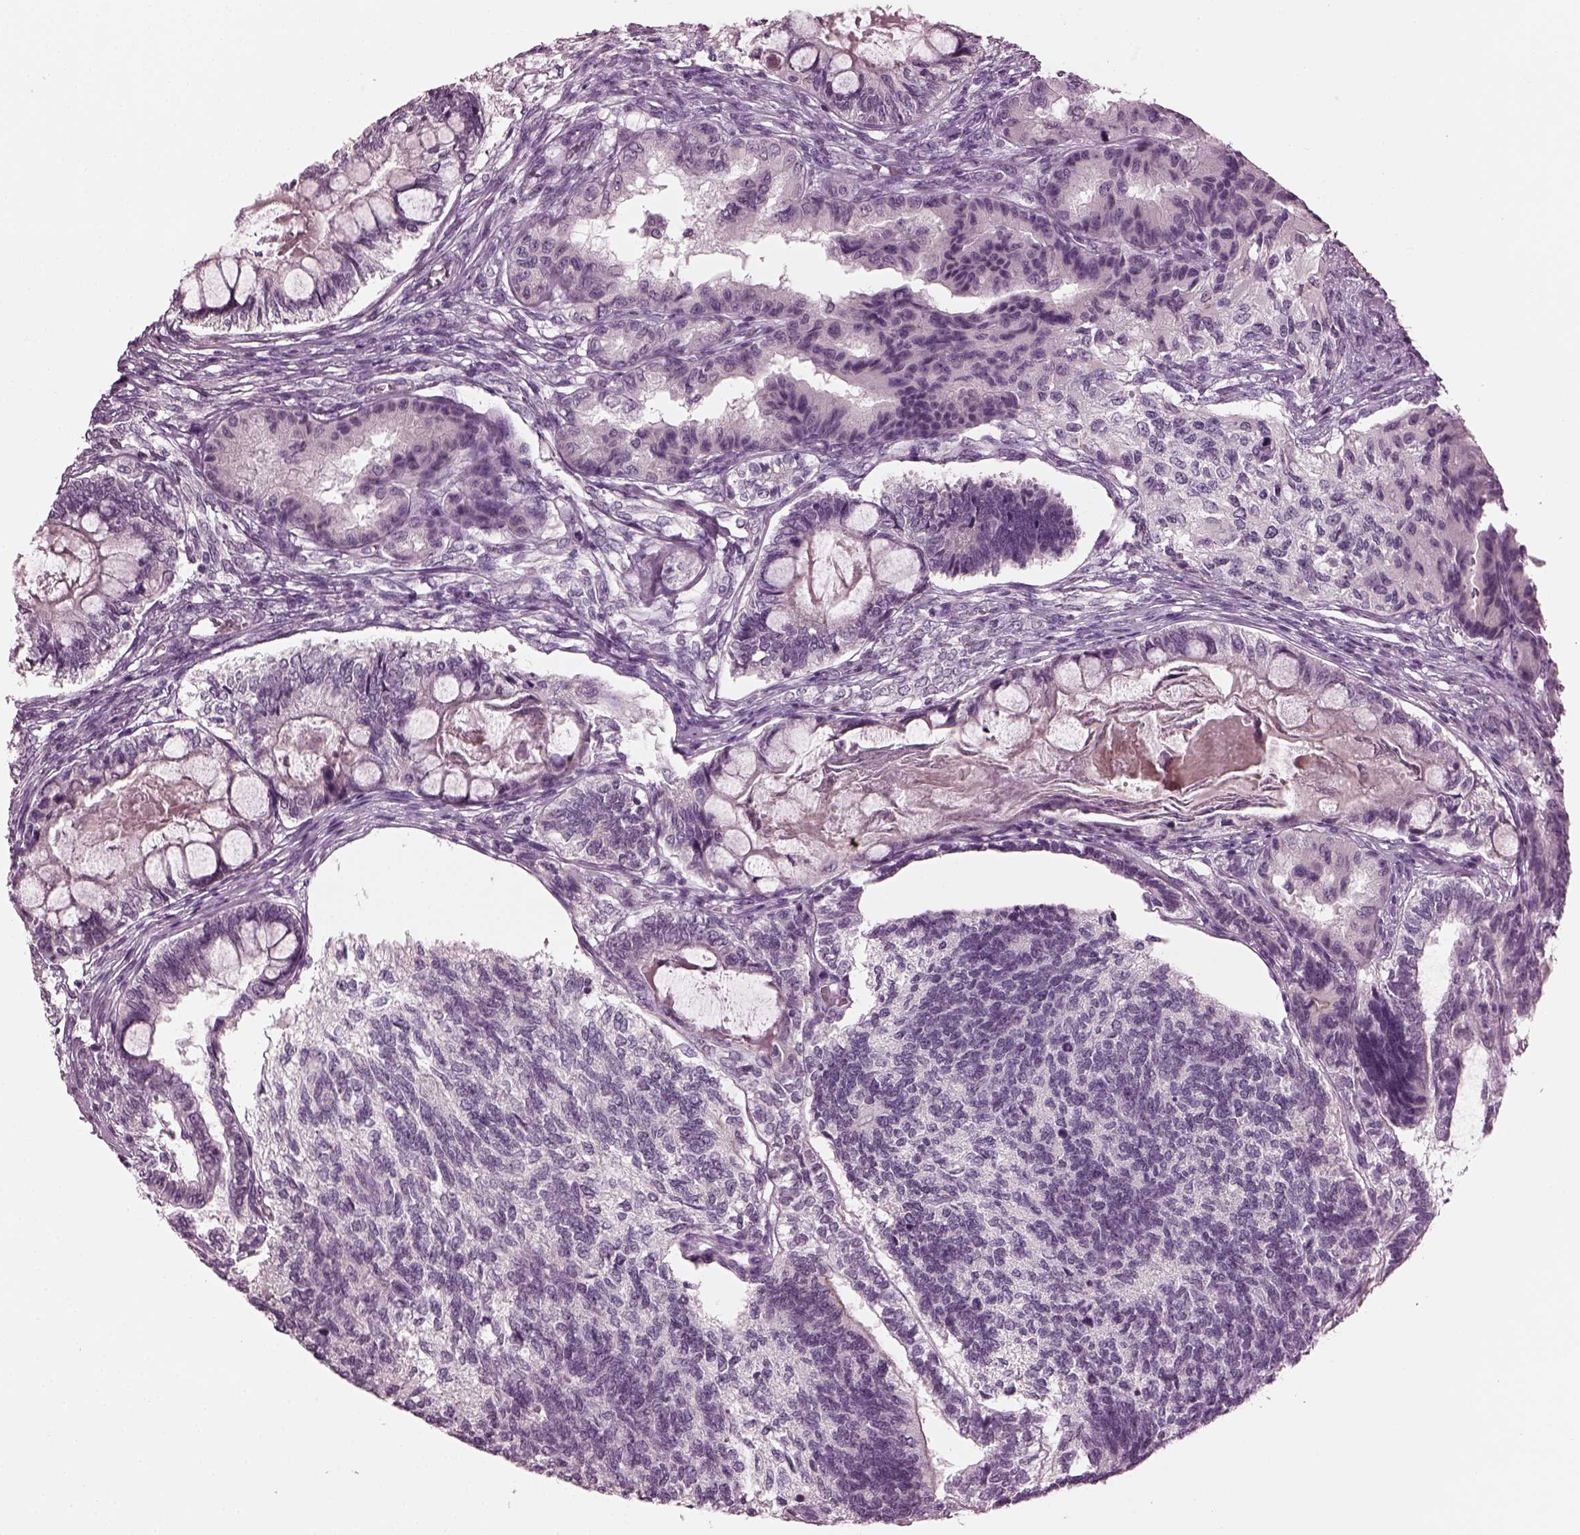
{"staining": {"intensity": "negative", "quantity": "none", "location": "none"}, "tissue": "testis cancer", "cell_type": "Tumor cells", "image_type": "cancer", "snomed": [{"axis": "morphology", "description": "Seminoma, NOS"}, {"axis": "morphology", "description": "Carcinoma, Embryonal, NOS"}, {"axis": "topography", "description": "Testis"}], "caption": "Human testis cancer stained for a protein using IHC shows no staining in tumor cells.", "gene": "SLC6A17", "patient": {"sex": "male", "age": 41}}